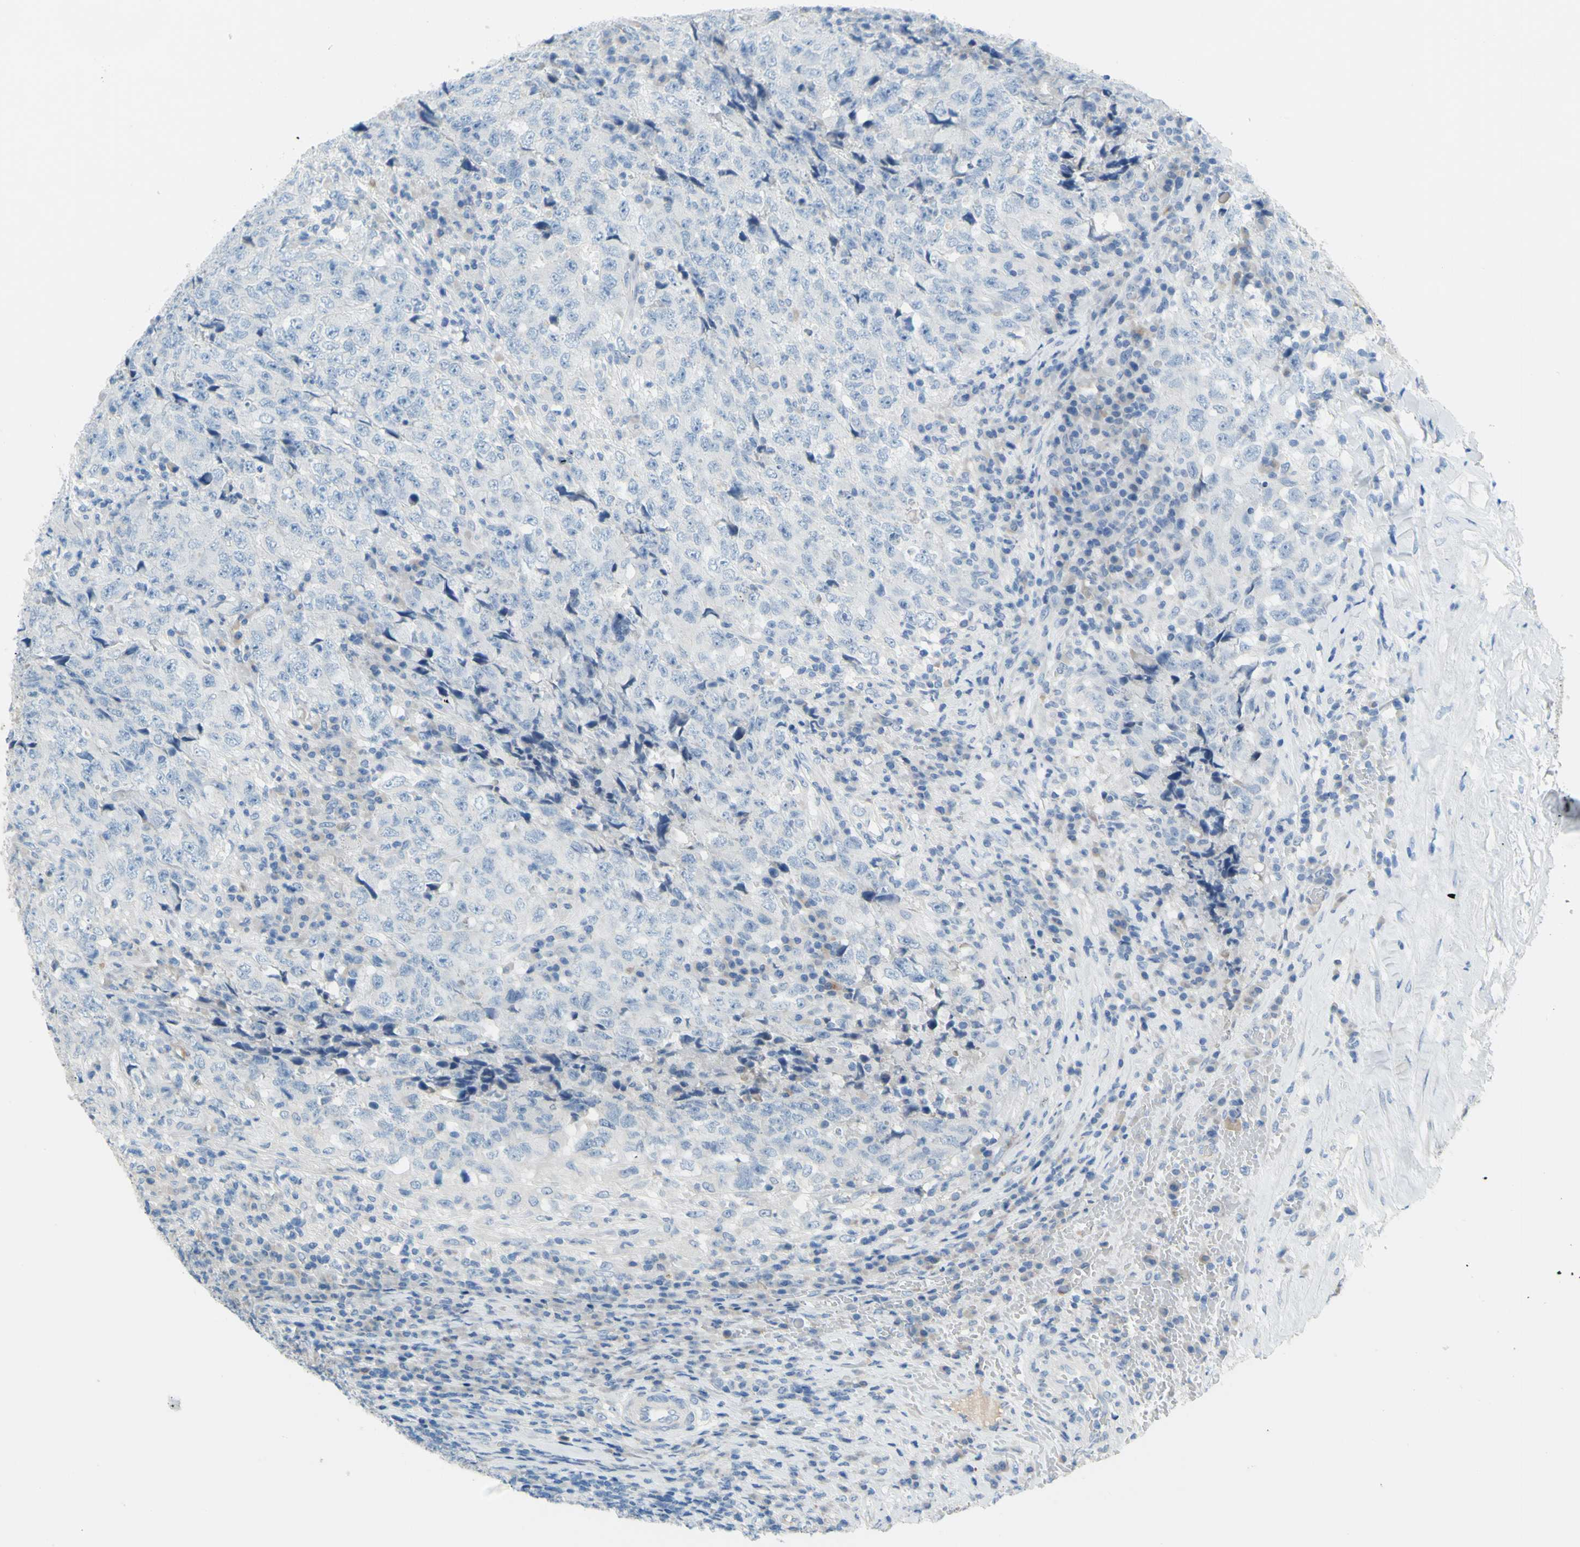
{"staining": {"intensity": "negative", "quantity": "none", "location": "none"}, "tissue": "testis cancer", "cell_type": "Tumor cells", "image_type": "cancer", "snomed": [{"axis": "morphology", "description": "Necrosis, NOS"}, {"axis": "morphology", "description": "Carcinoma, Embryonal, NOS"}, {"axis": "topography", "description": "Testis"}], "caption": "DAB (3,3'-diaminobenzidine) immunohistochemical staining of human testis cancer (embryonal carcinoma) shows no significant positivity in tumor cells. Brightfield microscopy of IHC stained with DAB (3,3'-diaminobenzidine) (brown) and hematoxylin (blue), captured at high magnification.", "gene": "SLC1A2", "patient": {"sex": "male", "age": 19}}